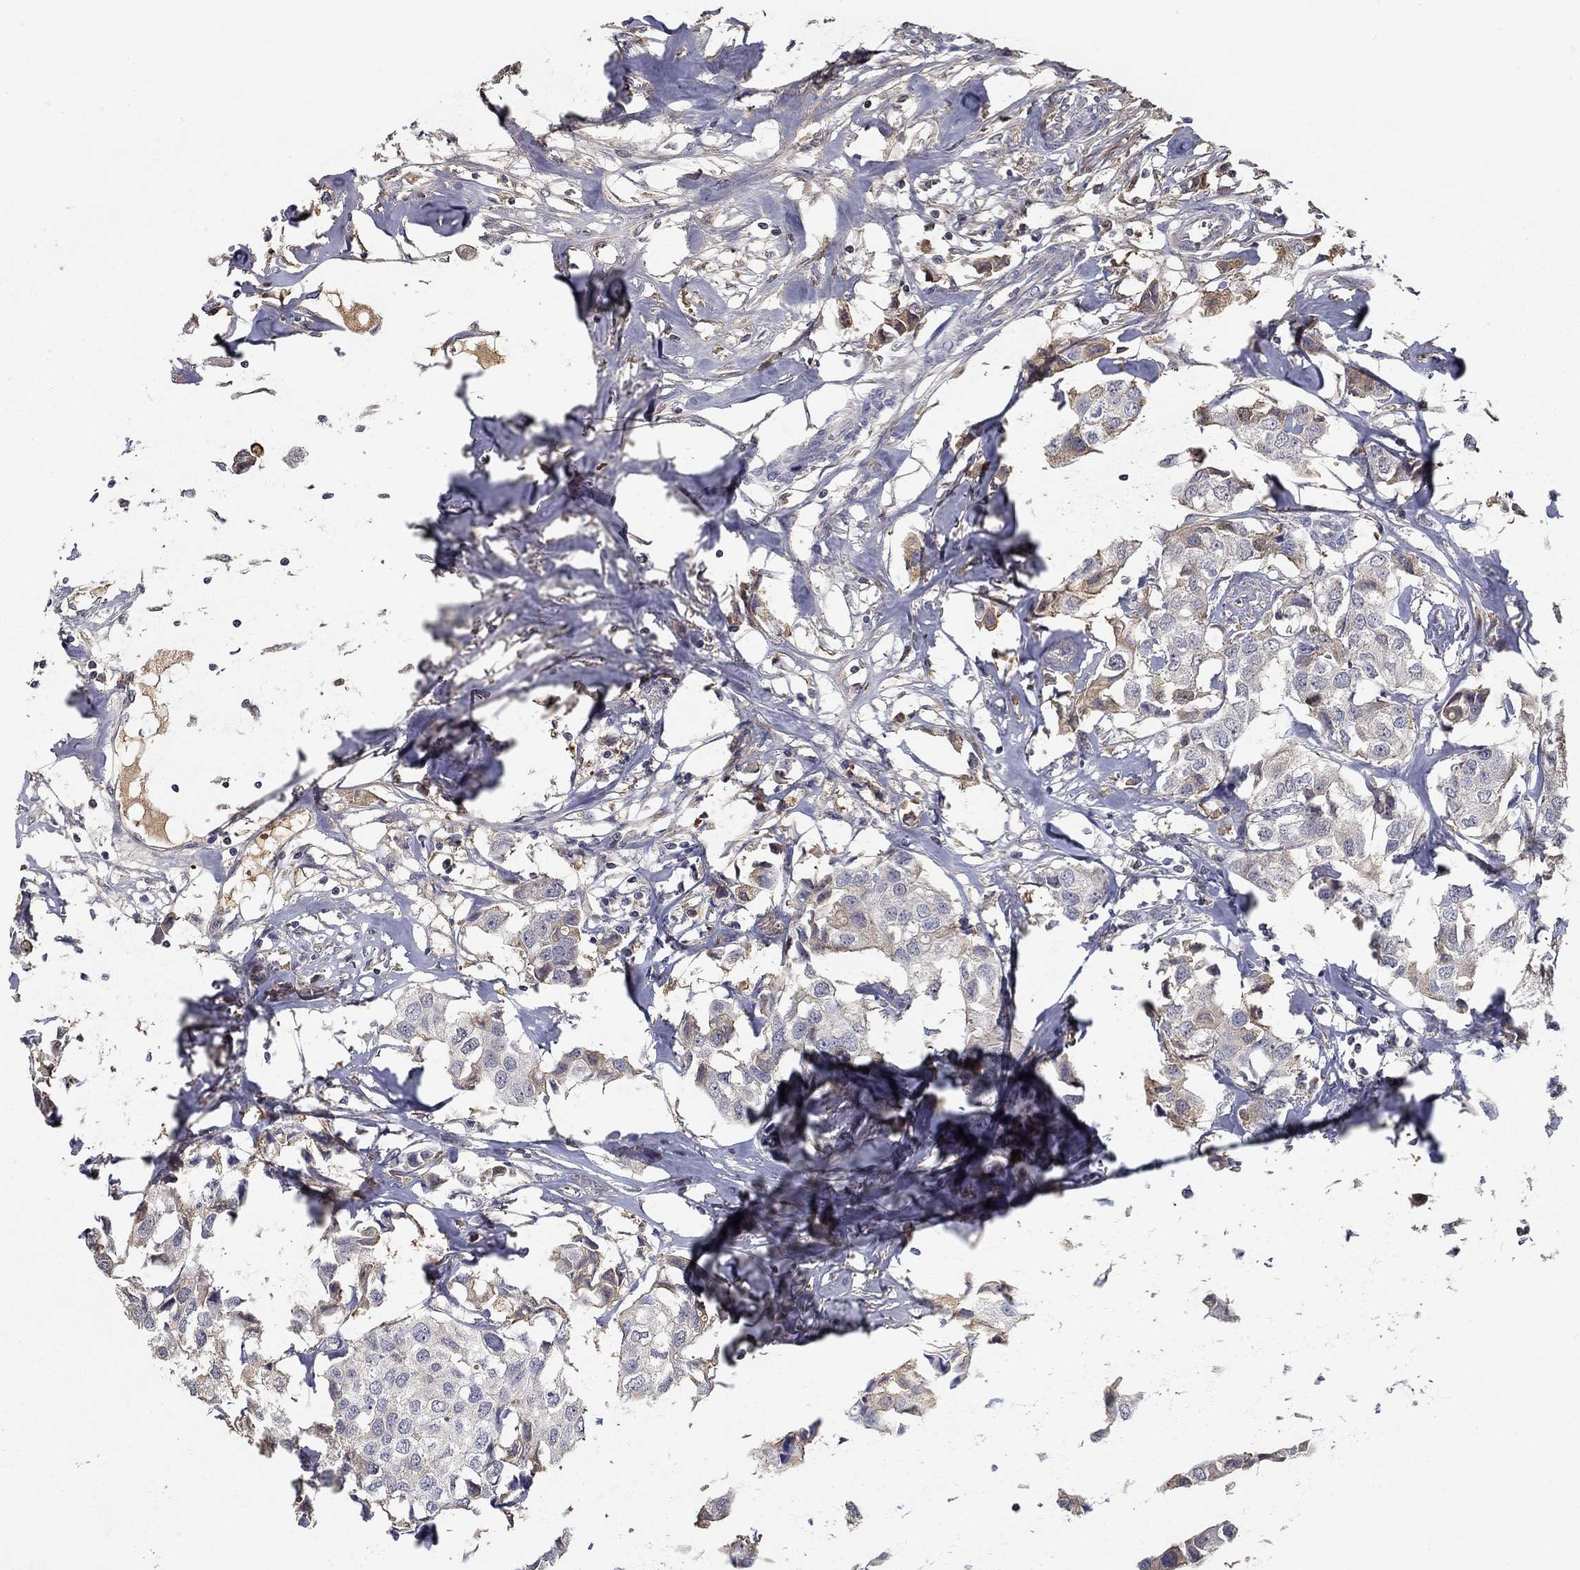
{"staining": {"intensity": "negative", "quantity": "none", "location": "none"}, "tissue": "breast cancer", "cell_type": "Tumor cells", "image_type": "cancer", "snomed": [{"axis": "morphology", "description": "Duct carcinoma"}, {"axis": "topography", "description": "Breast"}], "caption": "DAB immunohistochemical staining of invasive ductal carcinoma (breast) reveals no significant staining in tumor cells. (Stains: DAB immunohistochemistry (IHC) with hematoxylin counter stain, Microscopy: brightfield microscopy at high magnification).", "gene": "IL10", "patient": {"sex": "female", "age": 80}}